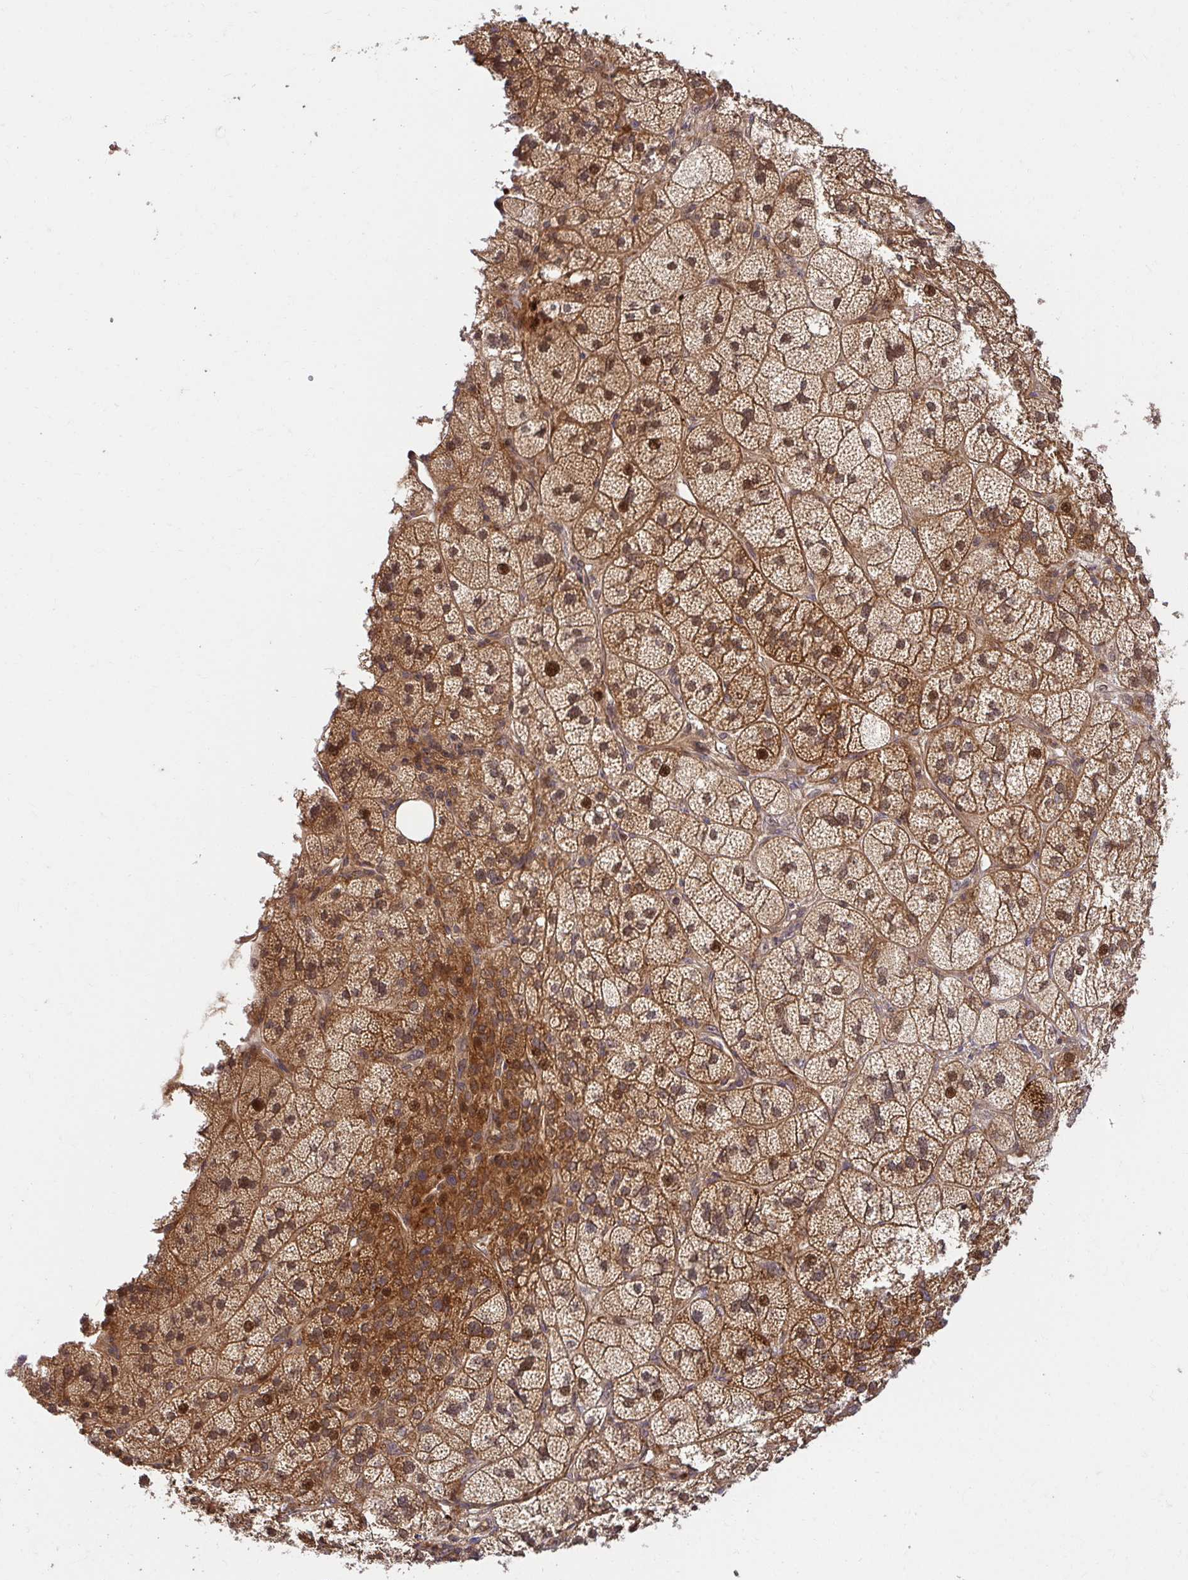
{"staining": {"intensity": "moderate", "quantity": ">75%", "location": "cytoplasmic/membranous,nuclear"}, "tissue": "adrenal gland", "cell_type": "Glandular cells", "image_type": "normal", "snomed": [{"axis": "morphology", "description": "Normal tissue, NOS"}, {"axis": "topography", "description": "Adrenal gland"}], "caption": "High-power microscopy captured an IHC image of normal adrenal gland, revealing moderate cytoplasmic/membranous,nuclear expression in approximately >75% of glandular cells.", "gene": "PSMA4", "patient": {"sex": "female", "age": 60}}